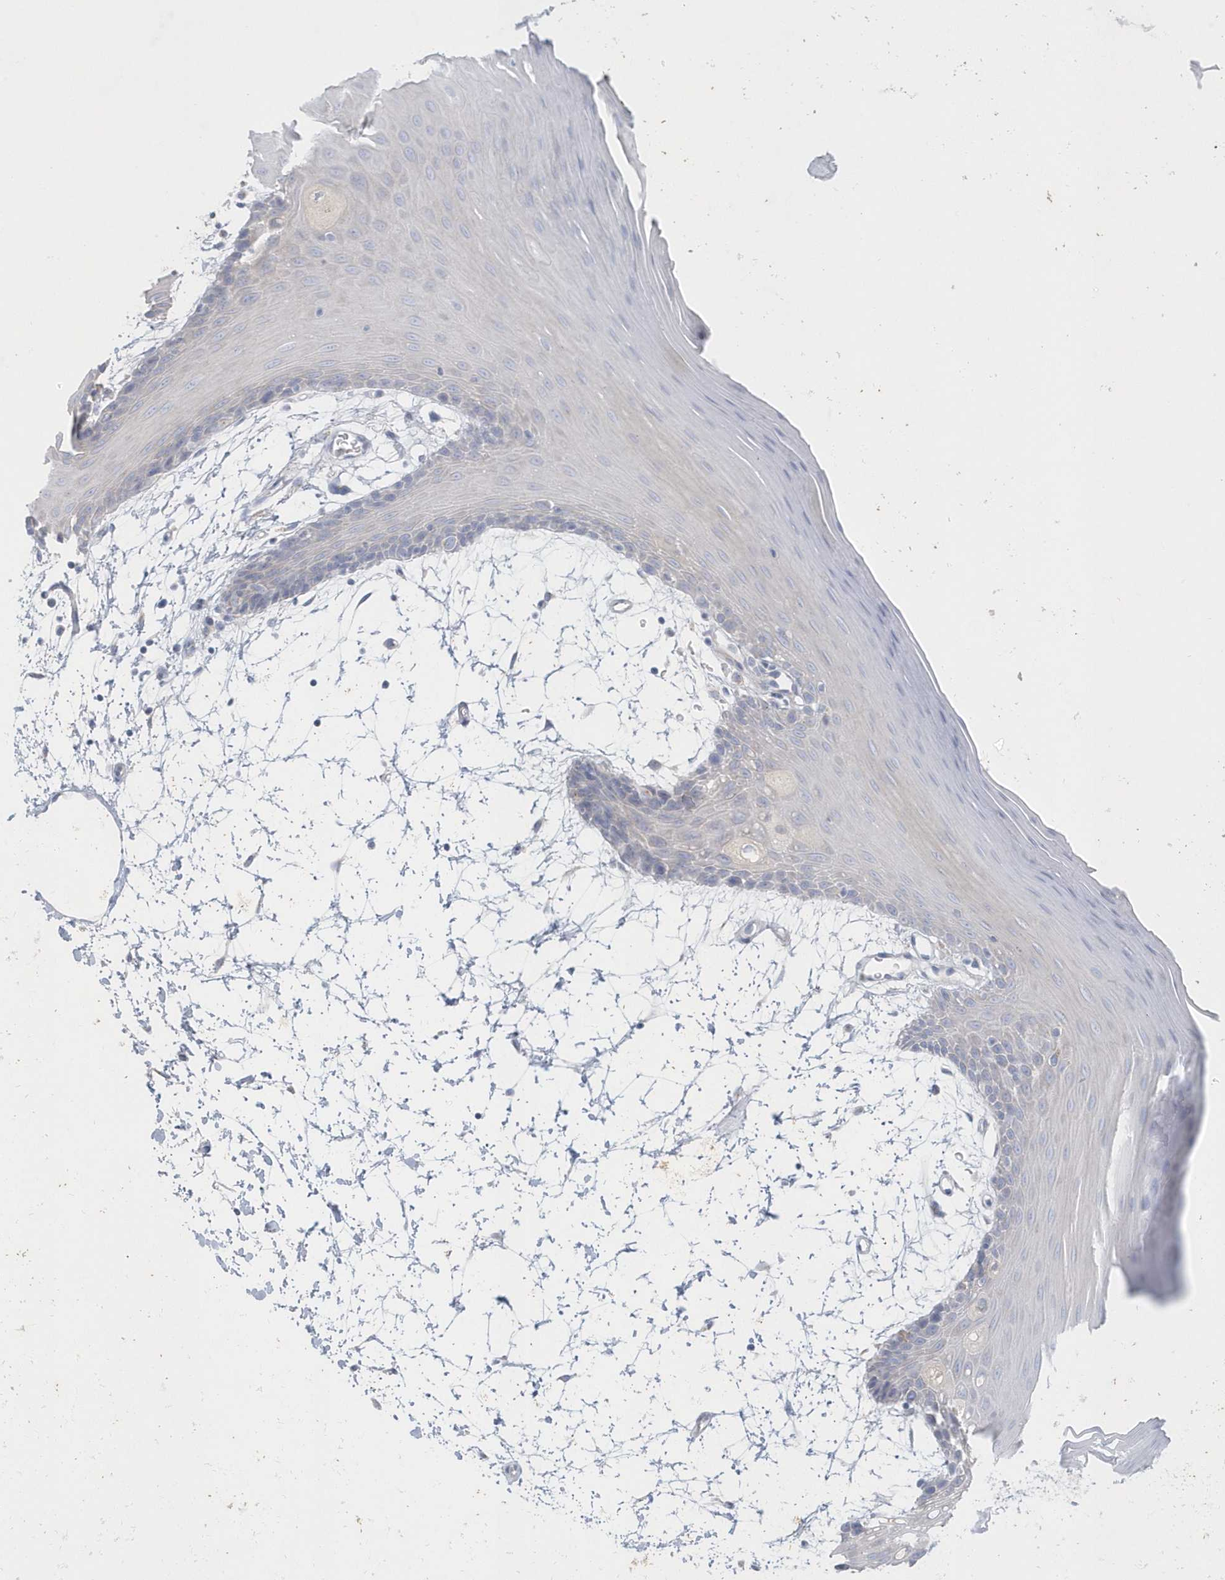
{"staining": {"intensity": "negative", "quantity": "none", "location": "none"}, "tissue": "oral mucosa", "cell_type": "Squamous epithelial cells", "image_type": "normal", "snomed": [{"axis": "morphology", "description": "Normal tissue, NOS"}, {"axis": "topography", "description": "Skeletal muscle"}, {"axis": "topography", "description": "Oral tissue"}, {"axis": "topography", "description": "Salivary gland"}, {"axis": "topography", "description": "Peripheral nerve tissue"}], "caption": "Squamous epithelial cells are negative for protein expression in normal human oral mucosa. The staining is performed using DAB (3,3'-diaminobenzidine) brown chromogen with nuclei counter-stained in using hematoxylin.", "gene": "SEMA3D", "patient": {"sex": "male", "age": 54}}